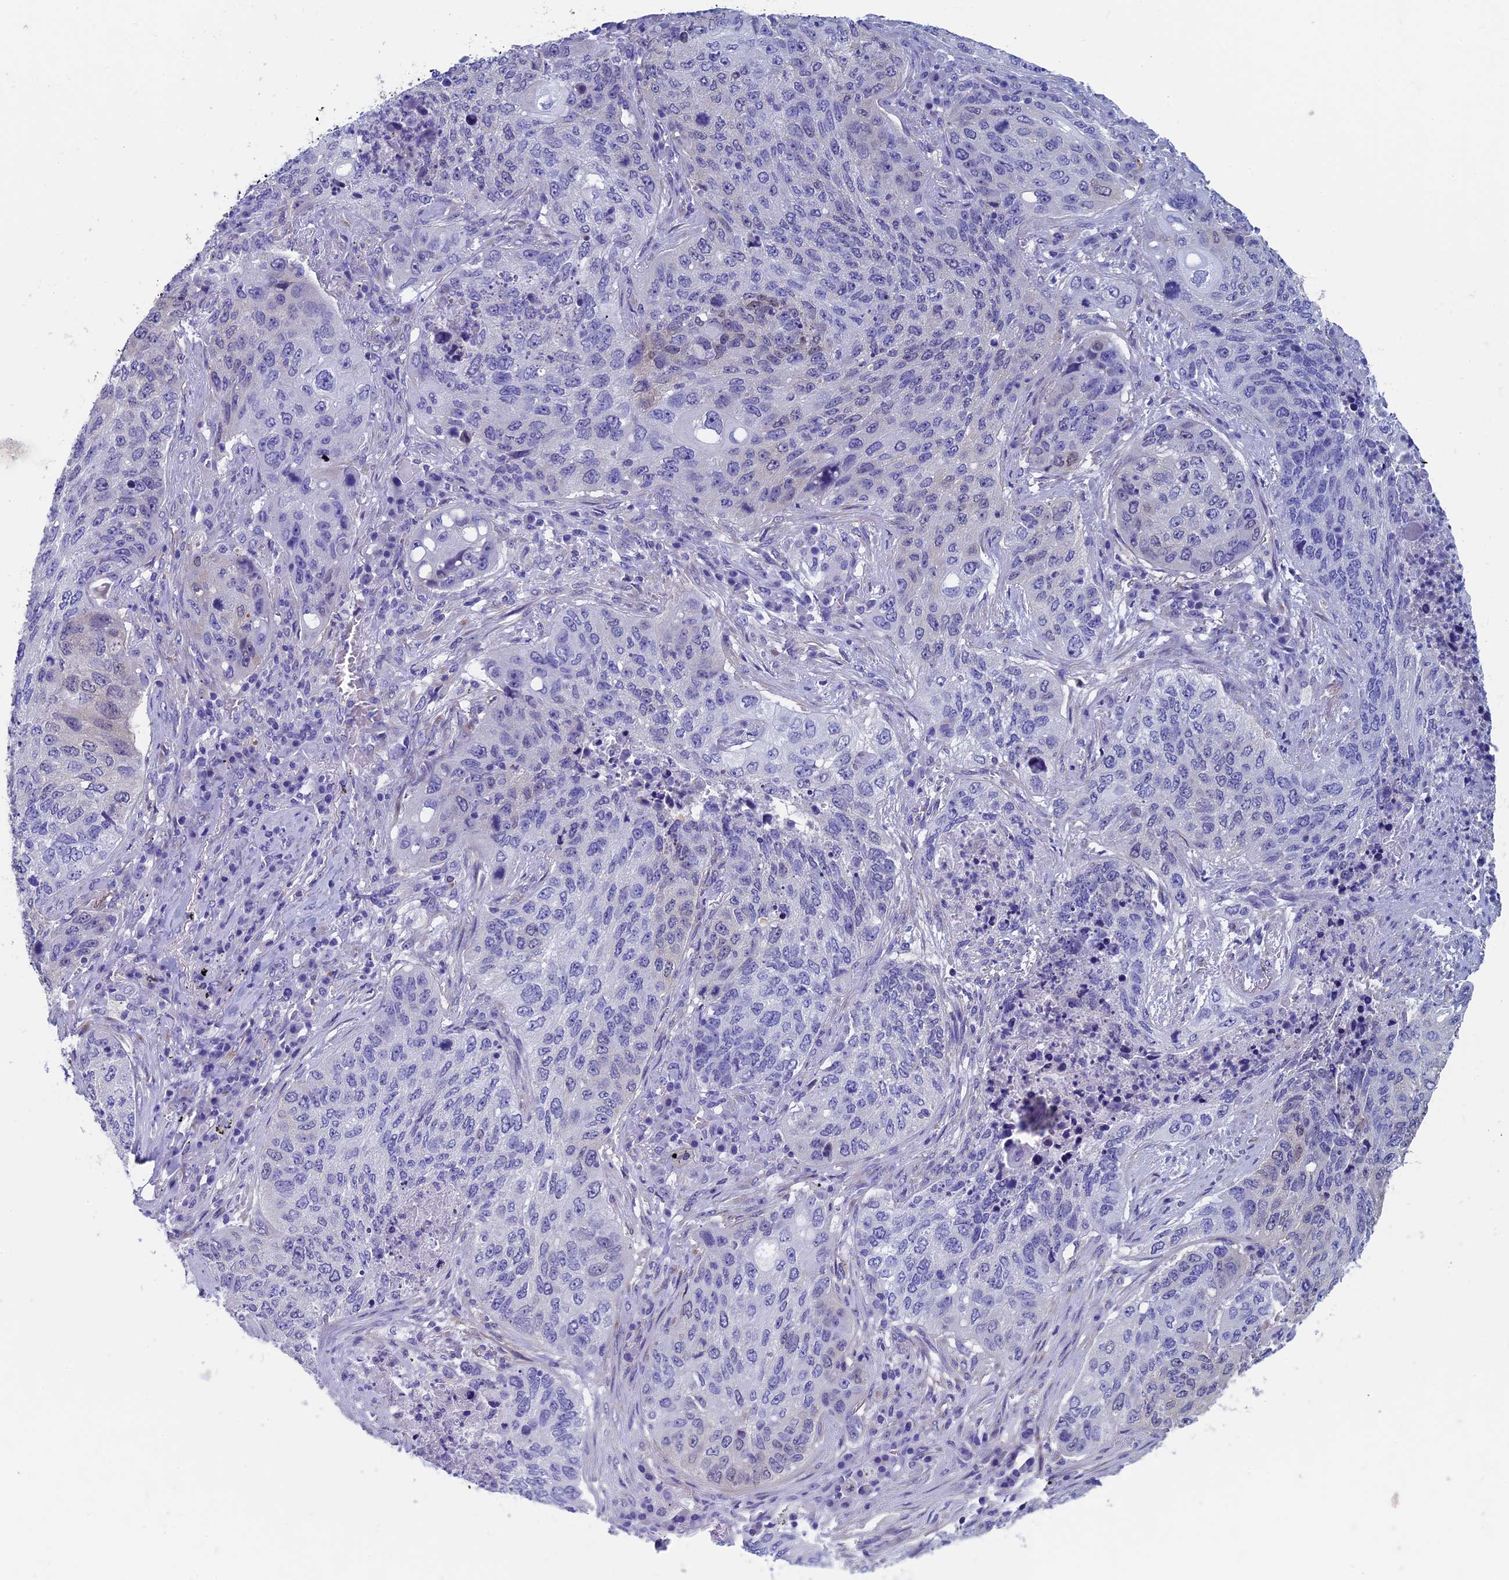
{"staining": {"intensity": "negative", "quantity": "none", "location": "none"}, "tissue": "lung cancer", "cell_type": "Tumor cells", "image_type": "cancer", "snomed": [{"axis": "morphology", "description": "Squamous cell carcinoma, NOS"}, {"axis": "topography", "description": "Lung"}], "caption": "Immunohistochemical staining of human squamous cell carcinoma (lung) demonstrates no significant positivity in tumor cells.", "gene": "ADH7", "patient": {"sex": "female", "age": 63}}